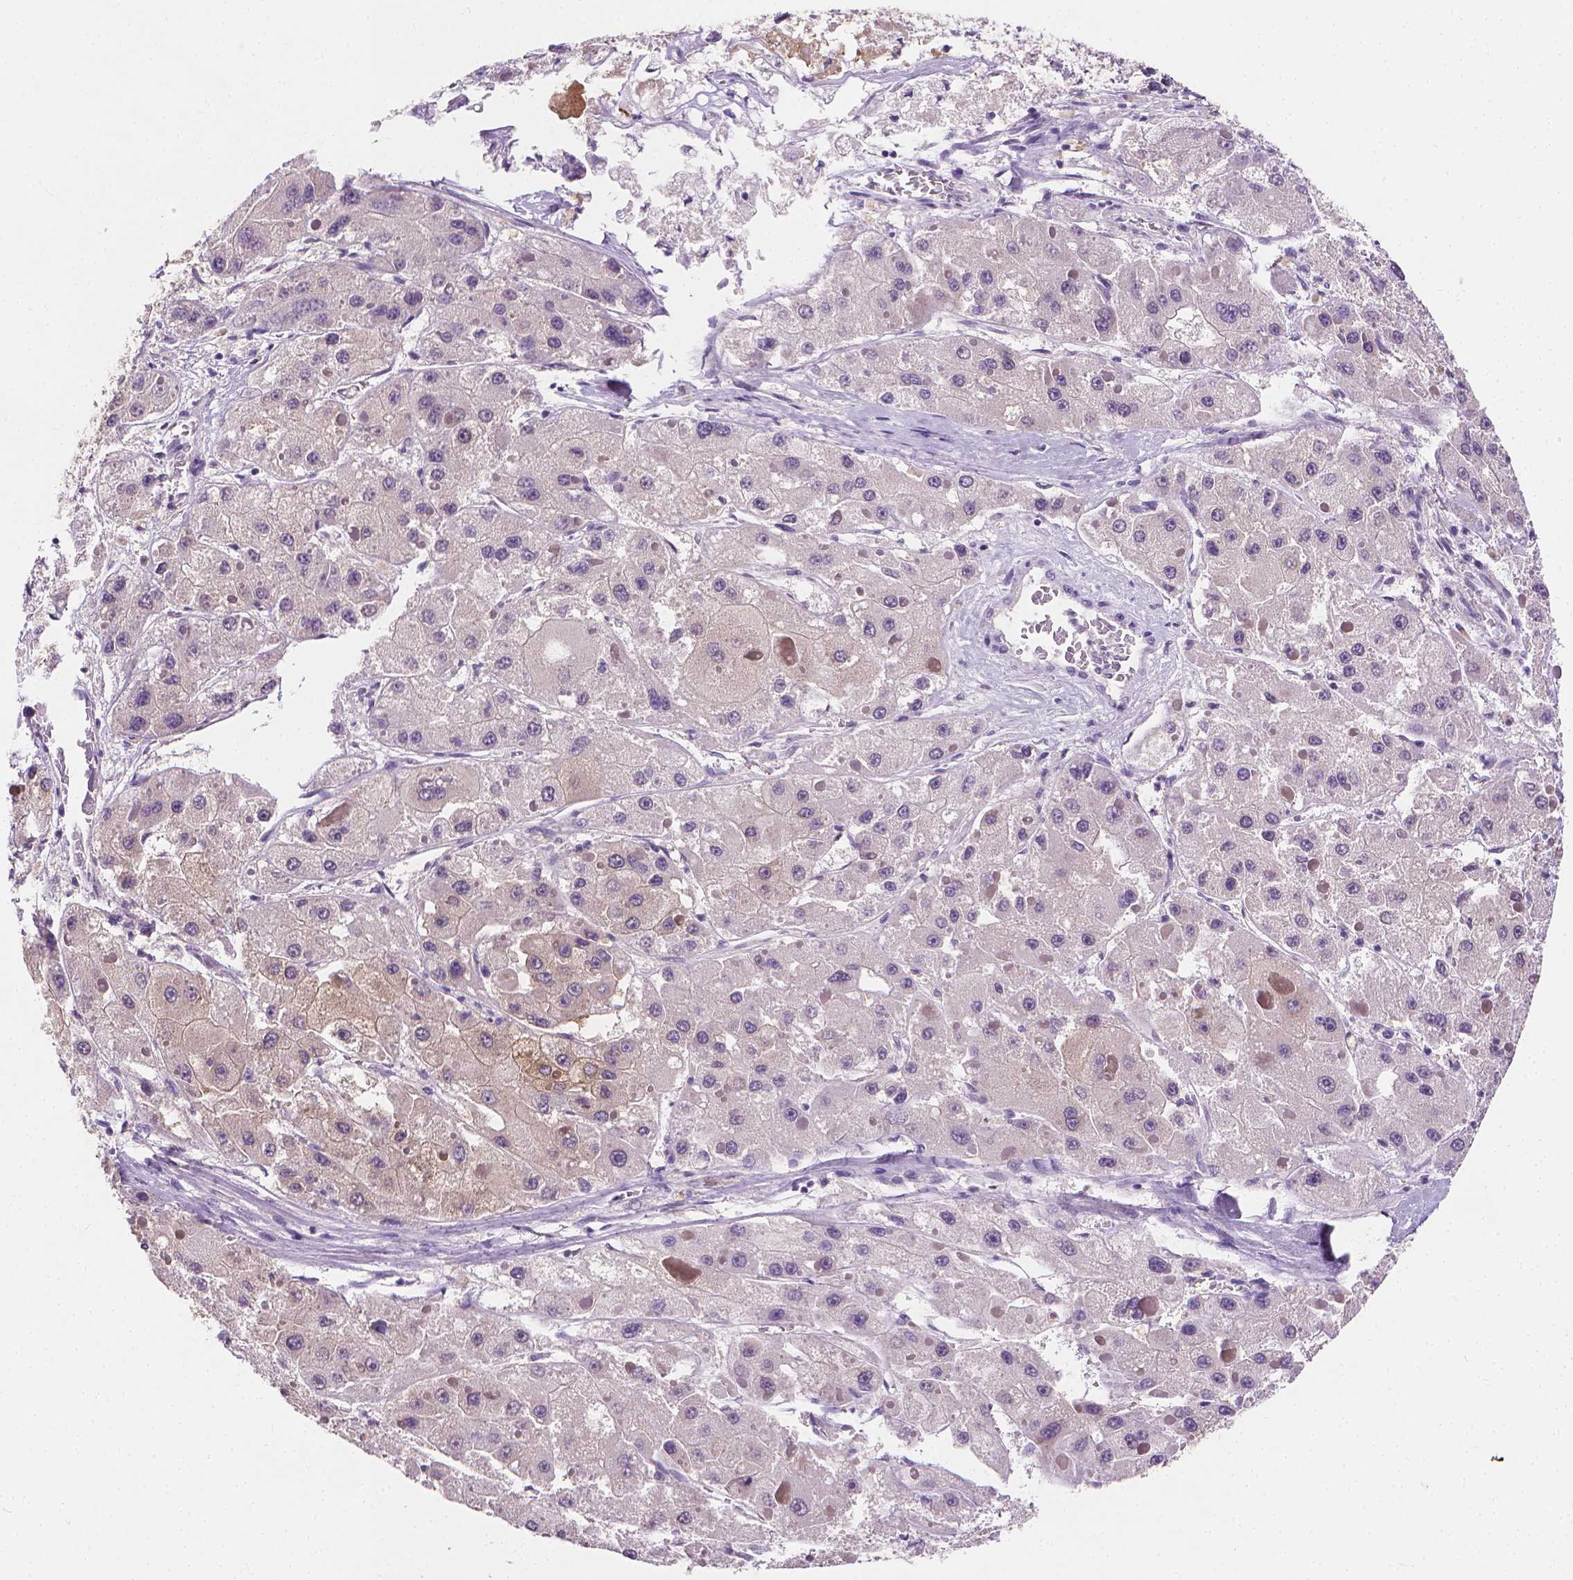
{"staining": {"intensity": "negative", "quantity": "none", "location": "none"}, "tissue": "liver cancer", "cell_type": "Tumor cells", "image_type": "cancer", "snomed": [{"axis": "morphology", "description": "Carcinoma, Hepatocellular, NOS"}, {"axis": "topography", "description": "Liver"}], "caption": "The micrograph exhibits no significant staining in tumor cells of liver cancer (hepatocellular carcinoma).", "gene": "FASN", "patient": {"sex": "female", "age": 73}}